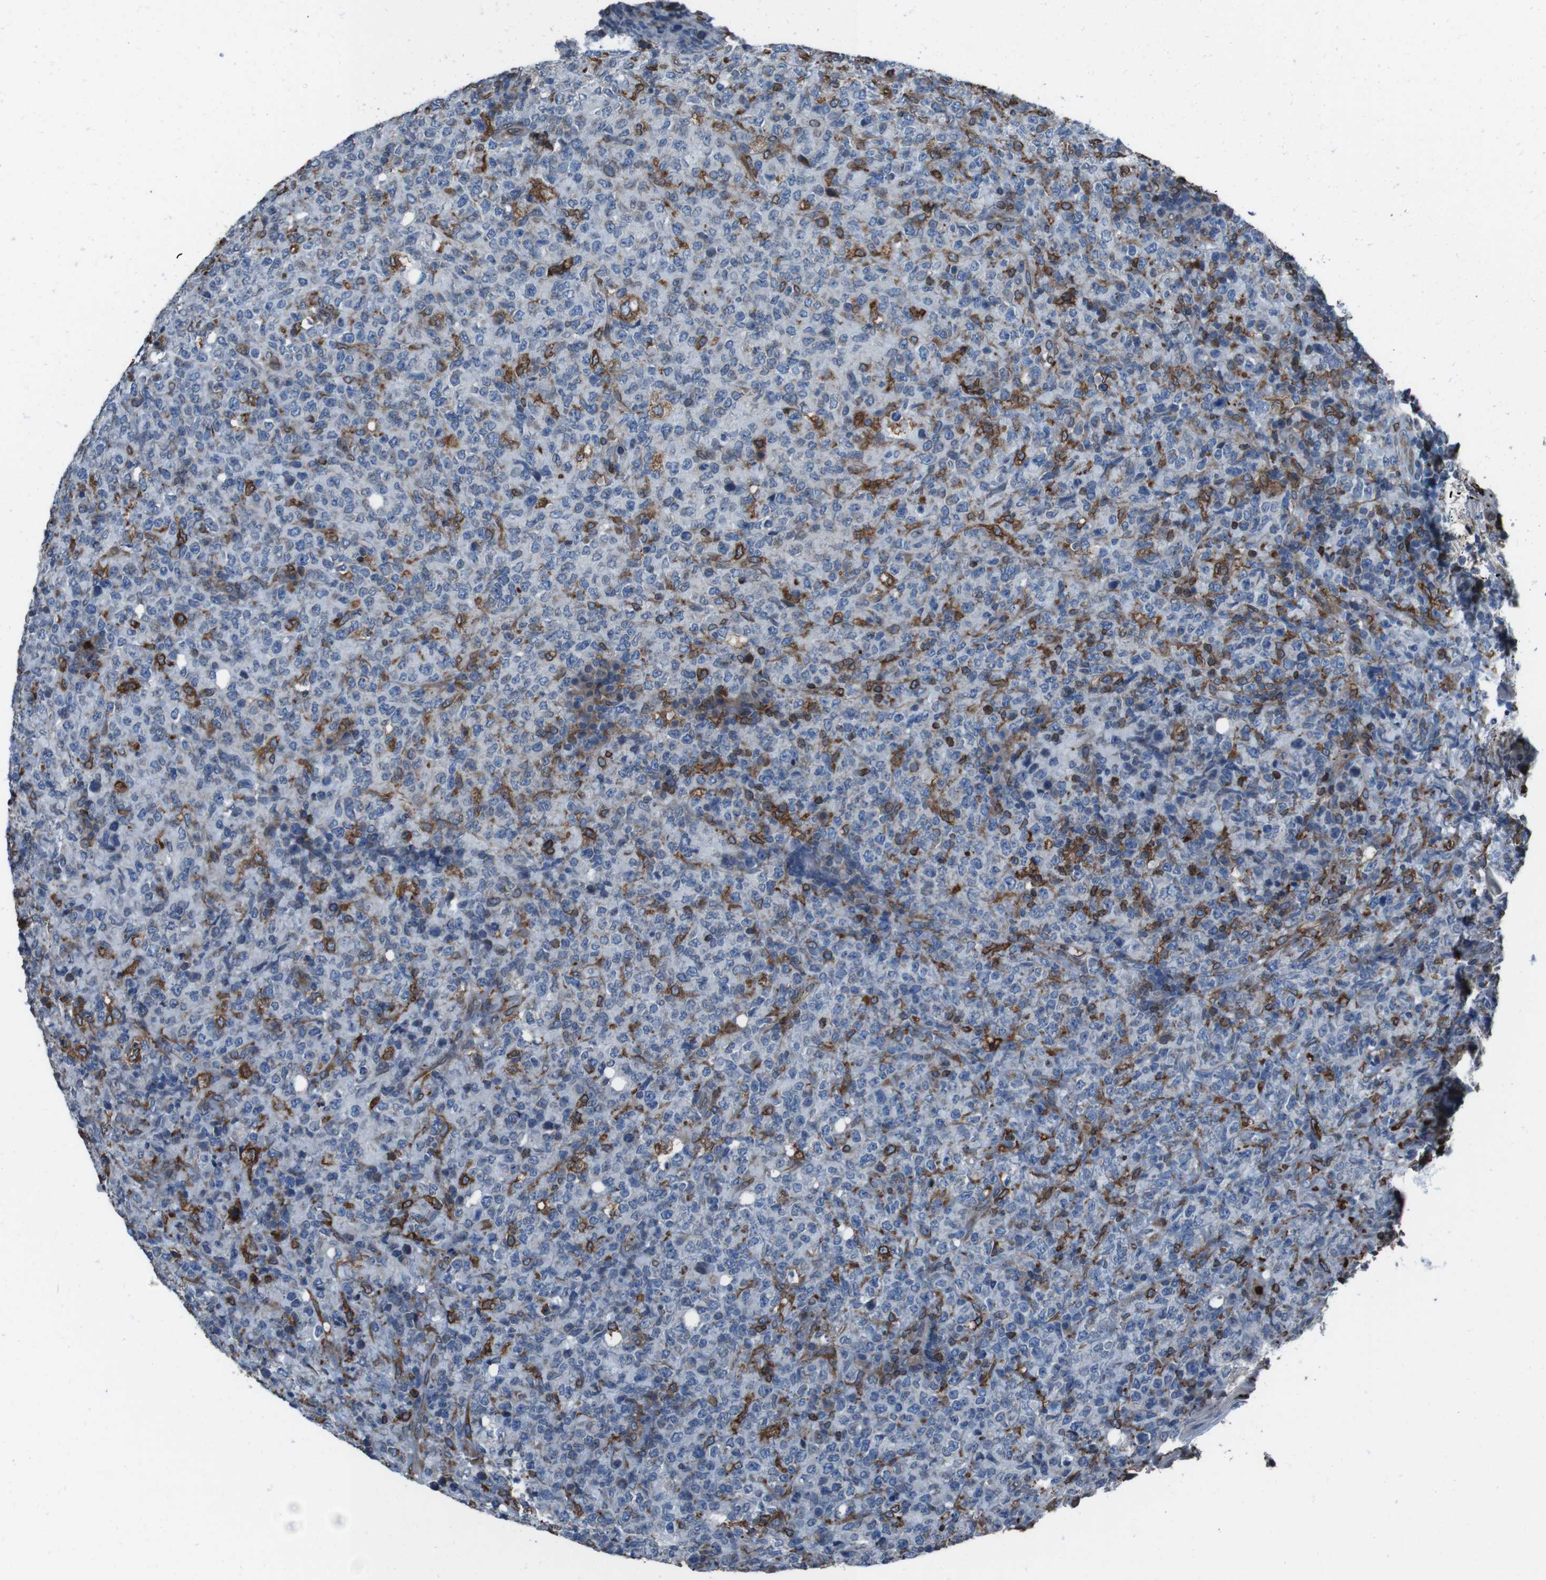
{"staining": {"intensity": "moderate", "quantity": "<25%", "location": "cytoplasmic/membranous"}, "tissue": "lymphoma", "cell_type": "Tumor cells", "image_type": "cancer", "snomed": [{"axis": "morphology", "description": "Malignant lymphoma, non-Hodgkin's type, High grade"}, {"axis": "topography", "description": "Tonsil"}], "caption": "A histopathology image showing moderate cytoplasmic/membranous staining in approximately <25% of tumor cells in high-grade malignant lymphoma, non-Hodgkin's type, as visualized by brown immunohistochemical staining.", "gene": "APMAP", "patient": {"sex": "female", "age": 36}}